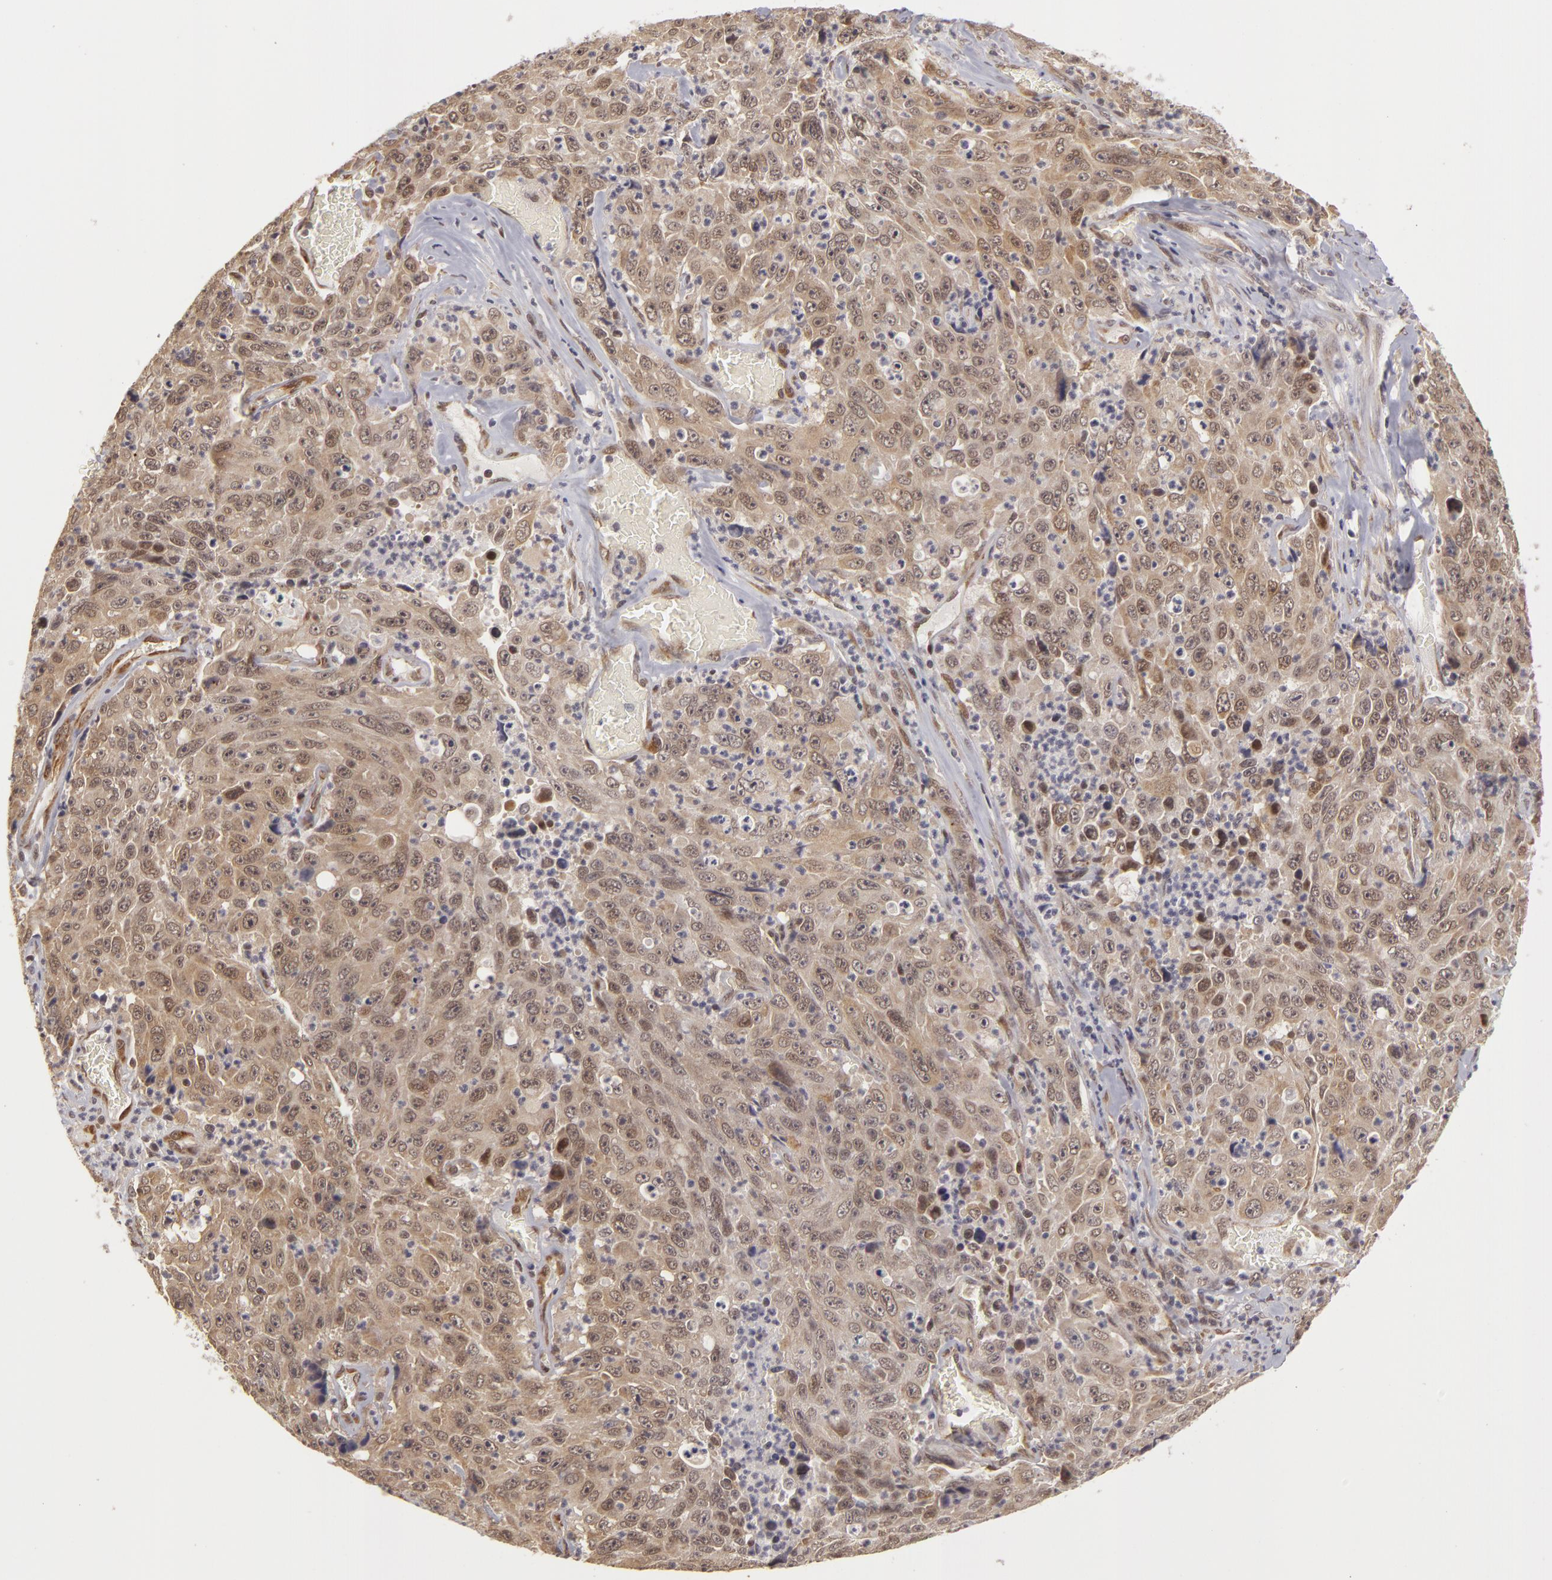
{"staining": {"intensity": "moderate", "quantity": "25%-75%", "location": "cytoplasmic/membranous,nuclear"}, "tissue": "lung cancer", "cell_type": "Tumor cells", "image_type": "cancer", "snomed": [{"axis": "morphology", "description": "Squamous cell carcinoma, NOS"}, {"axis": "topography", "description": "Lung"}], "caption": "Brown immunohistochemical staining in human lung cancer reveals moderate cytoplasmic/membranous and nuclear positivity in approximately 25%-75% of tumor cells.", "gene": "ZNF133", "patient": {"sex": "male", "age": 64}}